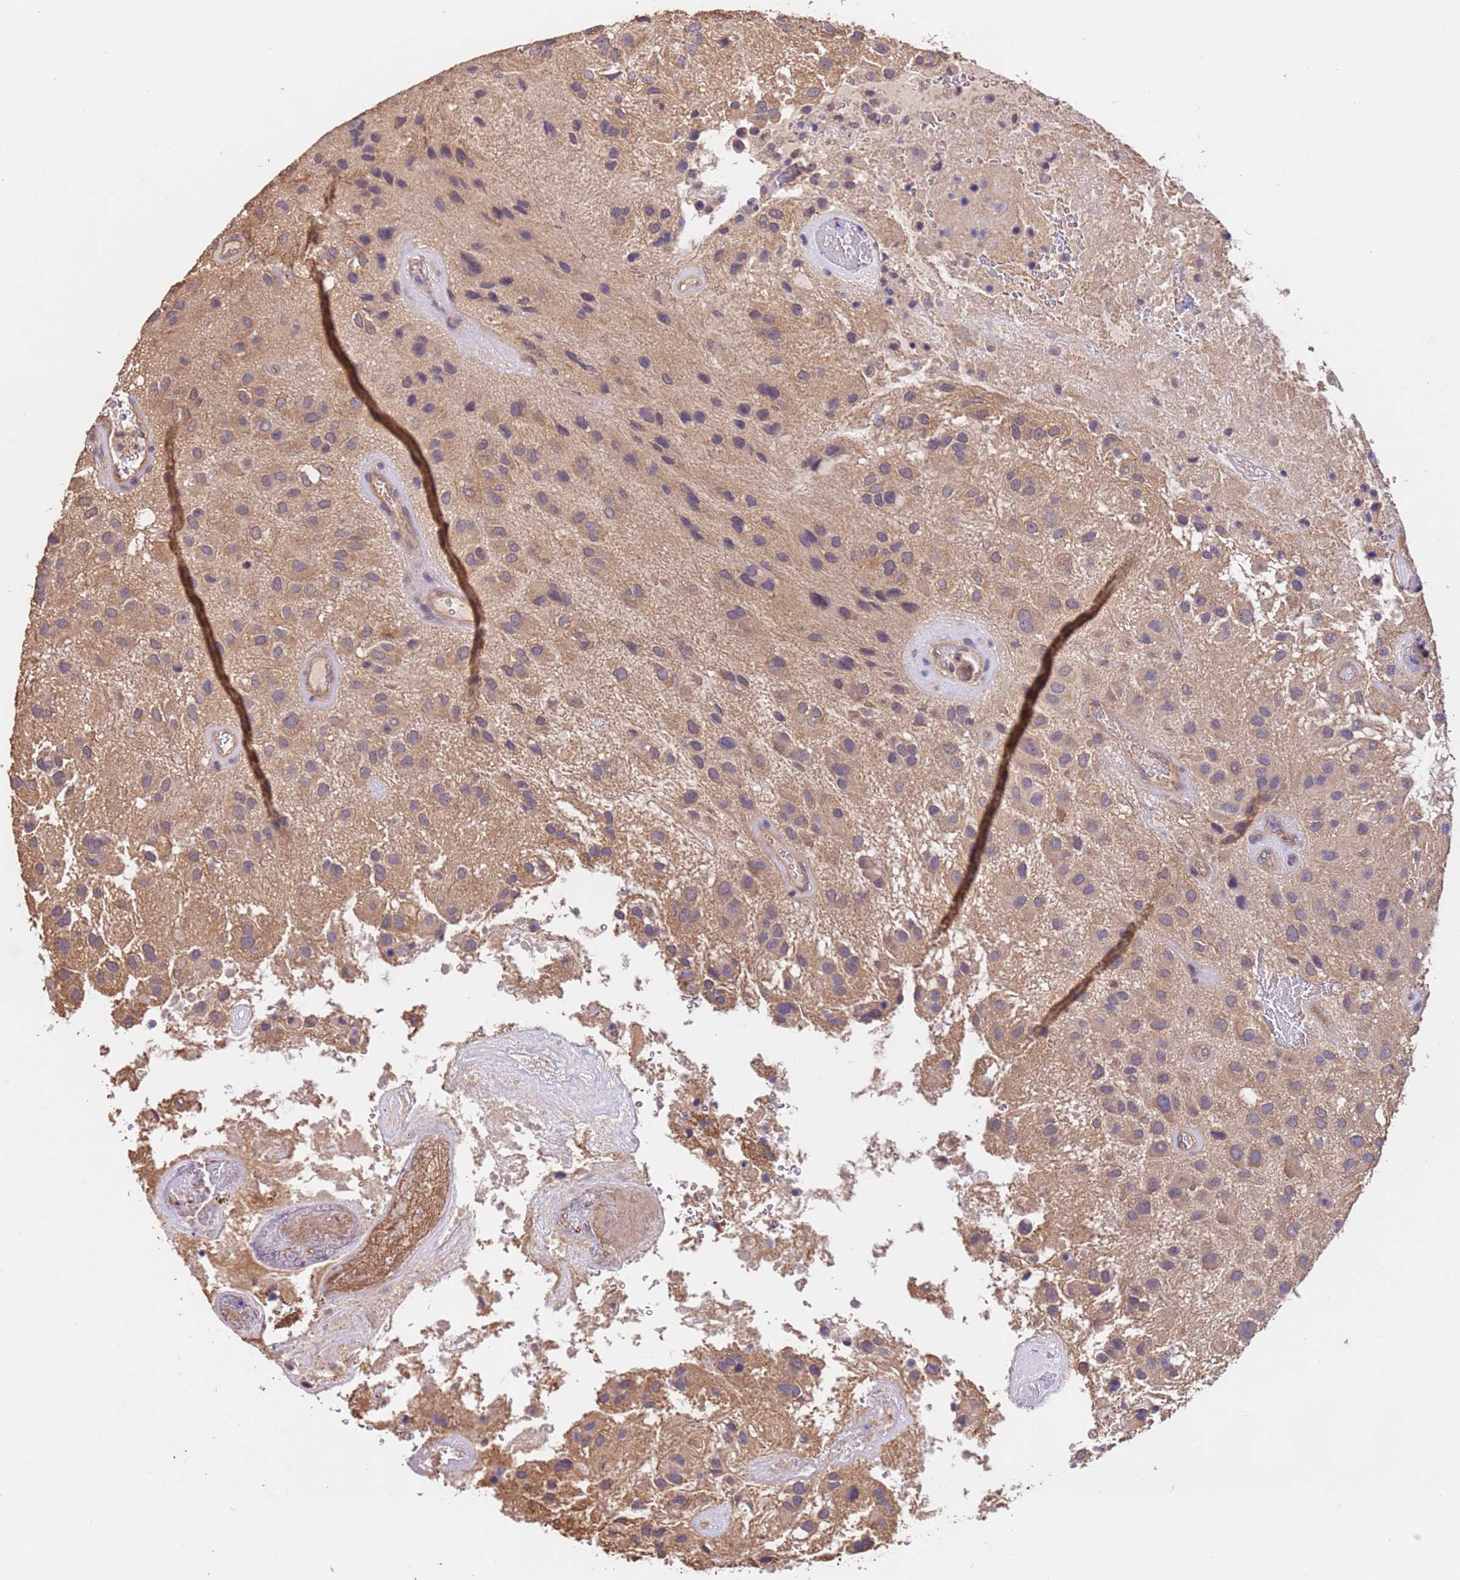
{"staining": {"intensity": "weak", "quantity": ">75%", "location": "cytoplasmic/membranous"}, "tissue": "glioma", "cell_type": "Tumor cells", "image_type": "cancer", "snomed": [{"axis": "morphology", "description": "Glioma, malignant, Low grade"}, {"axis": "topography", "description": "Brain"}], "caption": "A low amount of weak cytoplasmic/membranous expression is identified in about >75% of tumor cells in glioma tissue.", "gene": "MTX3", "patient": {"sex": "male", "age": 66}}